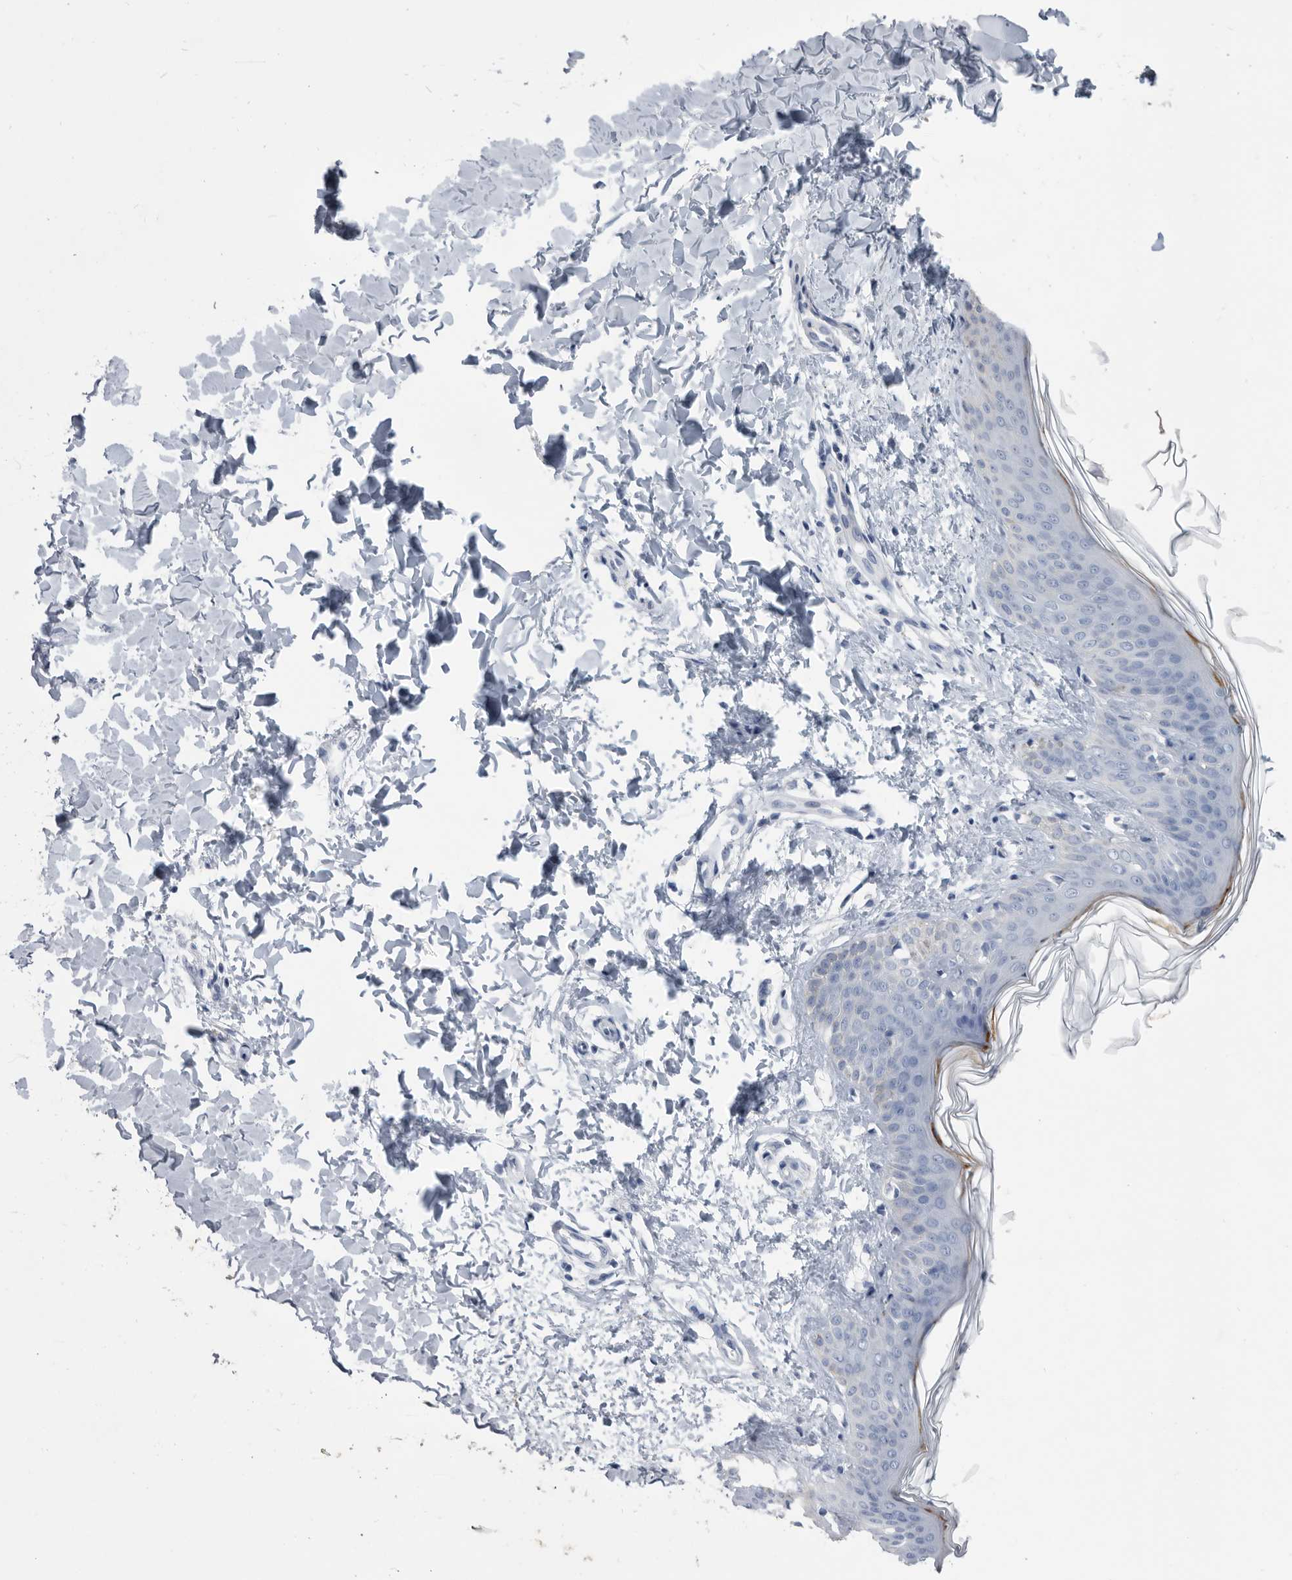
{"staining": {"intensity": "negative", "quantity": "none", "location": "none"}, "tissue": "skin", "cell_type": "Fibroblasts", "image_type": "normal", "snomed": [{"axis": "morphology", "description": "Normal tissue, NOS"}, {"axis": "topography", "description": "Skin"}], "caption": "Photomicrograph shows no protein expression in fibroblasts of normal skin. (Brightfield microscopy of DAB immunohistochemistry at high magnification).", "gene": "BTBD6", "patient": {"sex": "female", "age": 17}}